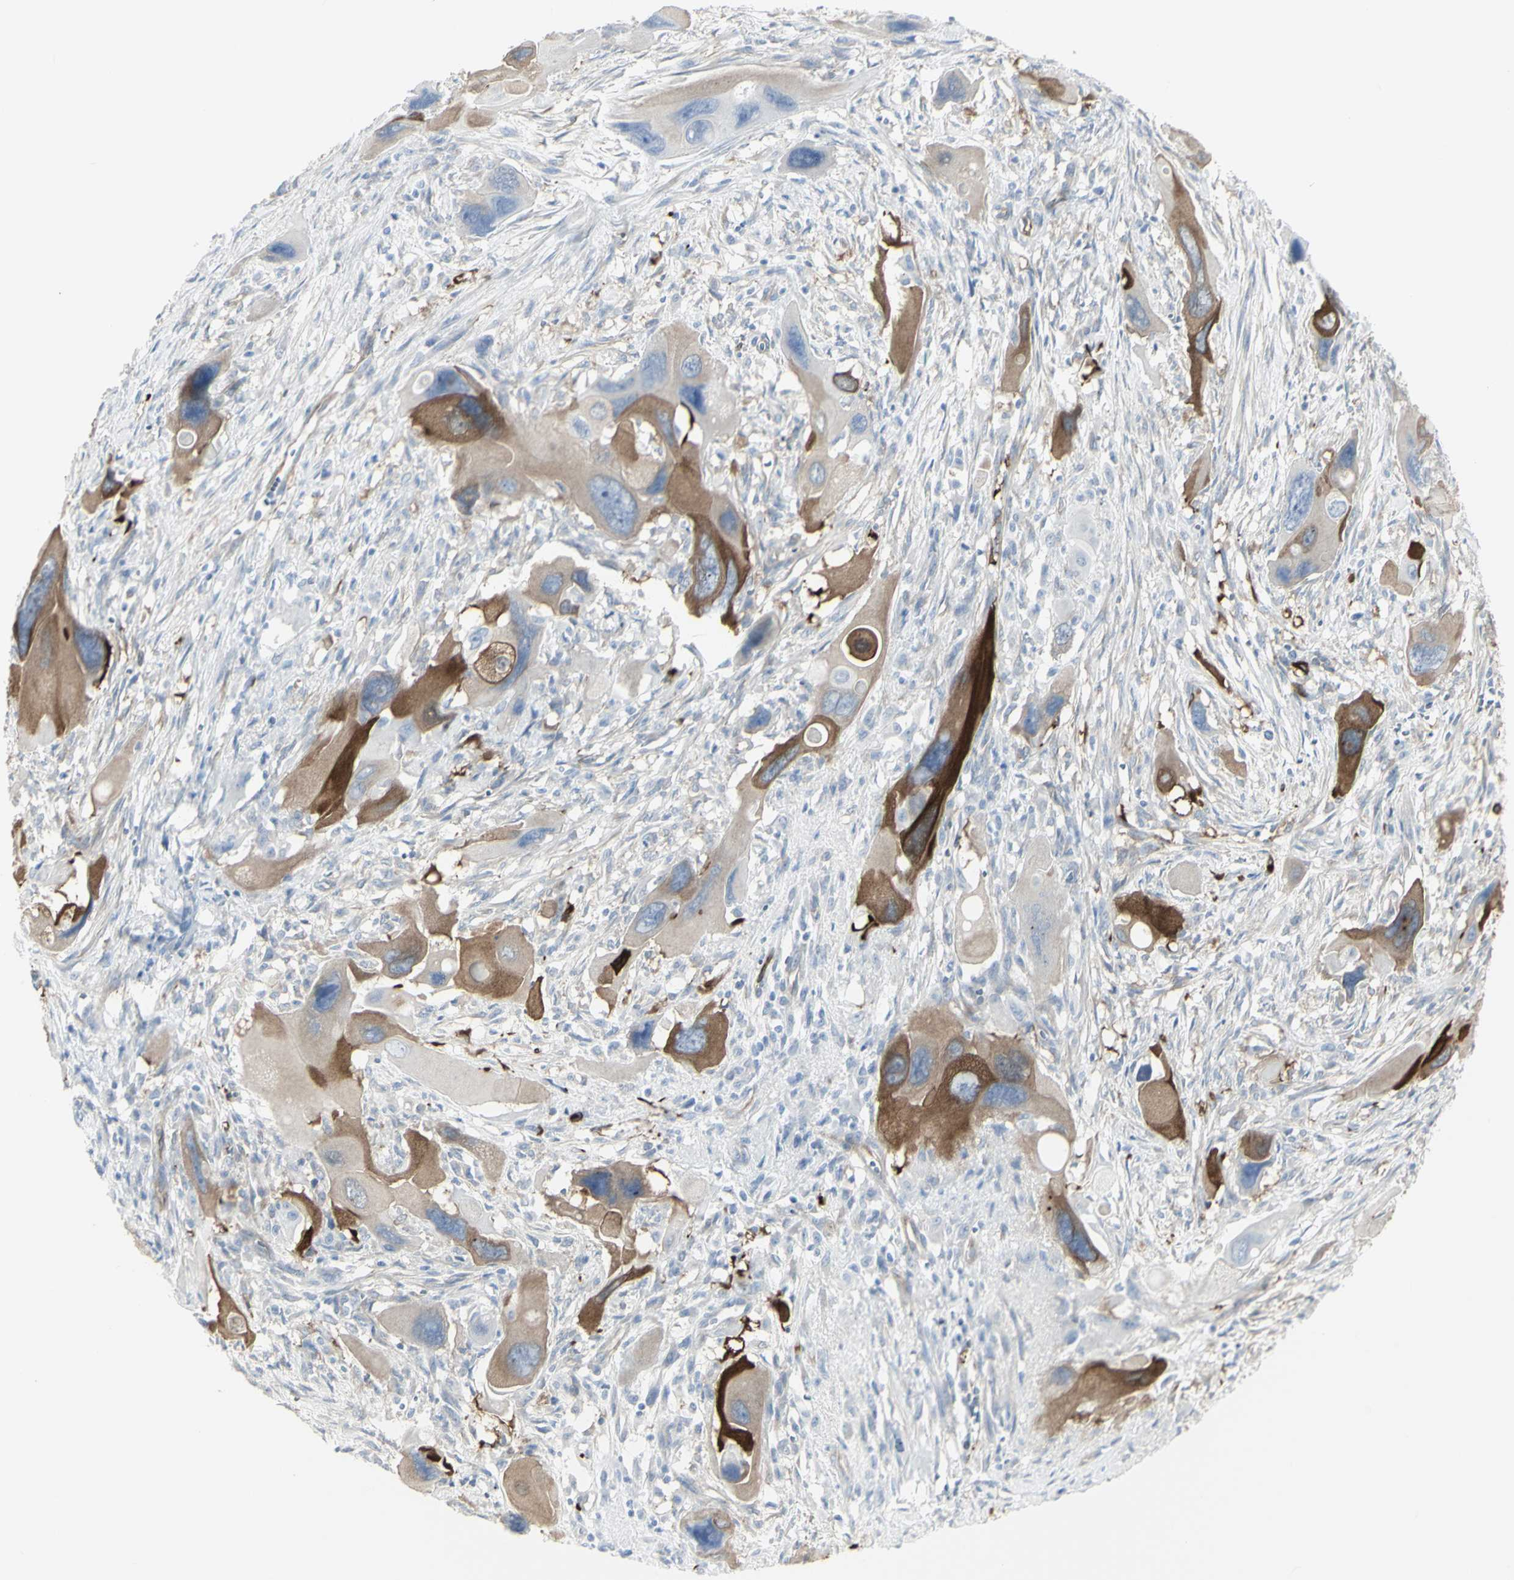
{"staining": {"intensity": "strong", "quantity": ">75%", "location": "cytoplasmic/membranous"}, "tissue": "pancreatic cancer", "cell_type": "Tumor cells", "image_type": "cancer", "snomed": [{"axis": "morphology", "description": "Adenocarcinoma, NOS"}, {"axis": "topography", "description": "Pancreas"}], "caption": "Immunohistochemical staining of human pancreatic cancer (adenocarcinoma) demonstrates strong cytoplasmic/membranous protein expression in about >75% of tumor cells.", "gene": "ENSG00000198211", "patient": {"sex": "male", "age": 73}}